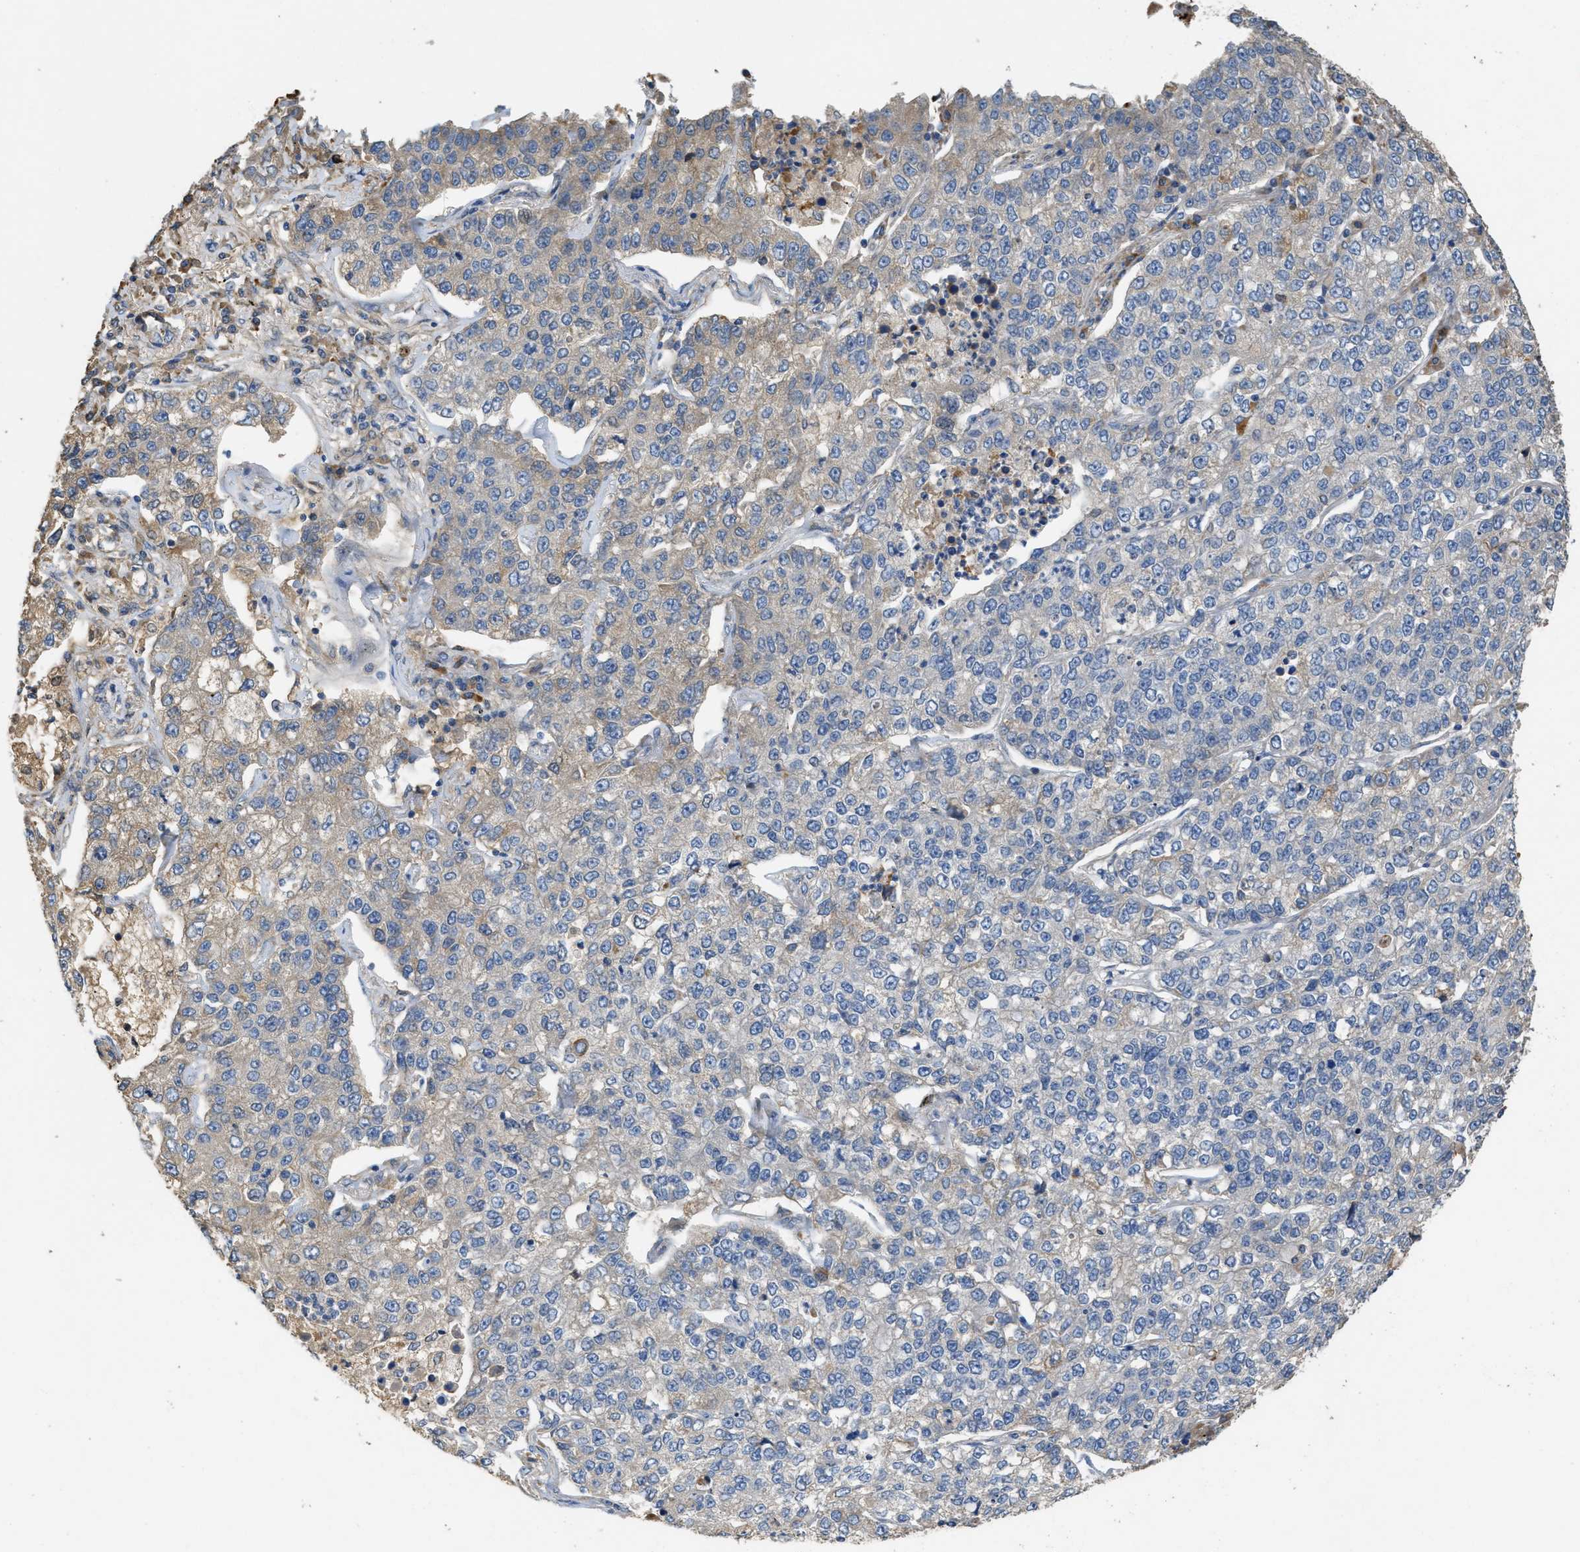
{"staining": {"intensity": "moderate", "quantity": "<25%", "location": "cytoplasmic/membranous"}, "tissue": "lung cancer", "cell_type": "Tumor cells", "image_type": "cancer", "snomed": [{"axis": "morphology", "description": "Adenocarcinoma, NOS"}, {"axis": "topography", "description": "Lung"}], "caption": "Immunohistochemistry (IHC) (DAB (3,3'-diaminobenzidine)) staining of human lung cancer (adenocarcinoma) shows moderate cytoplasmic/membranous protein expression in about <25% of tumor cells.", "gene": "RIPK2", "patient": {"sex": "male", "age": 49}}